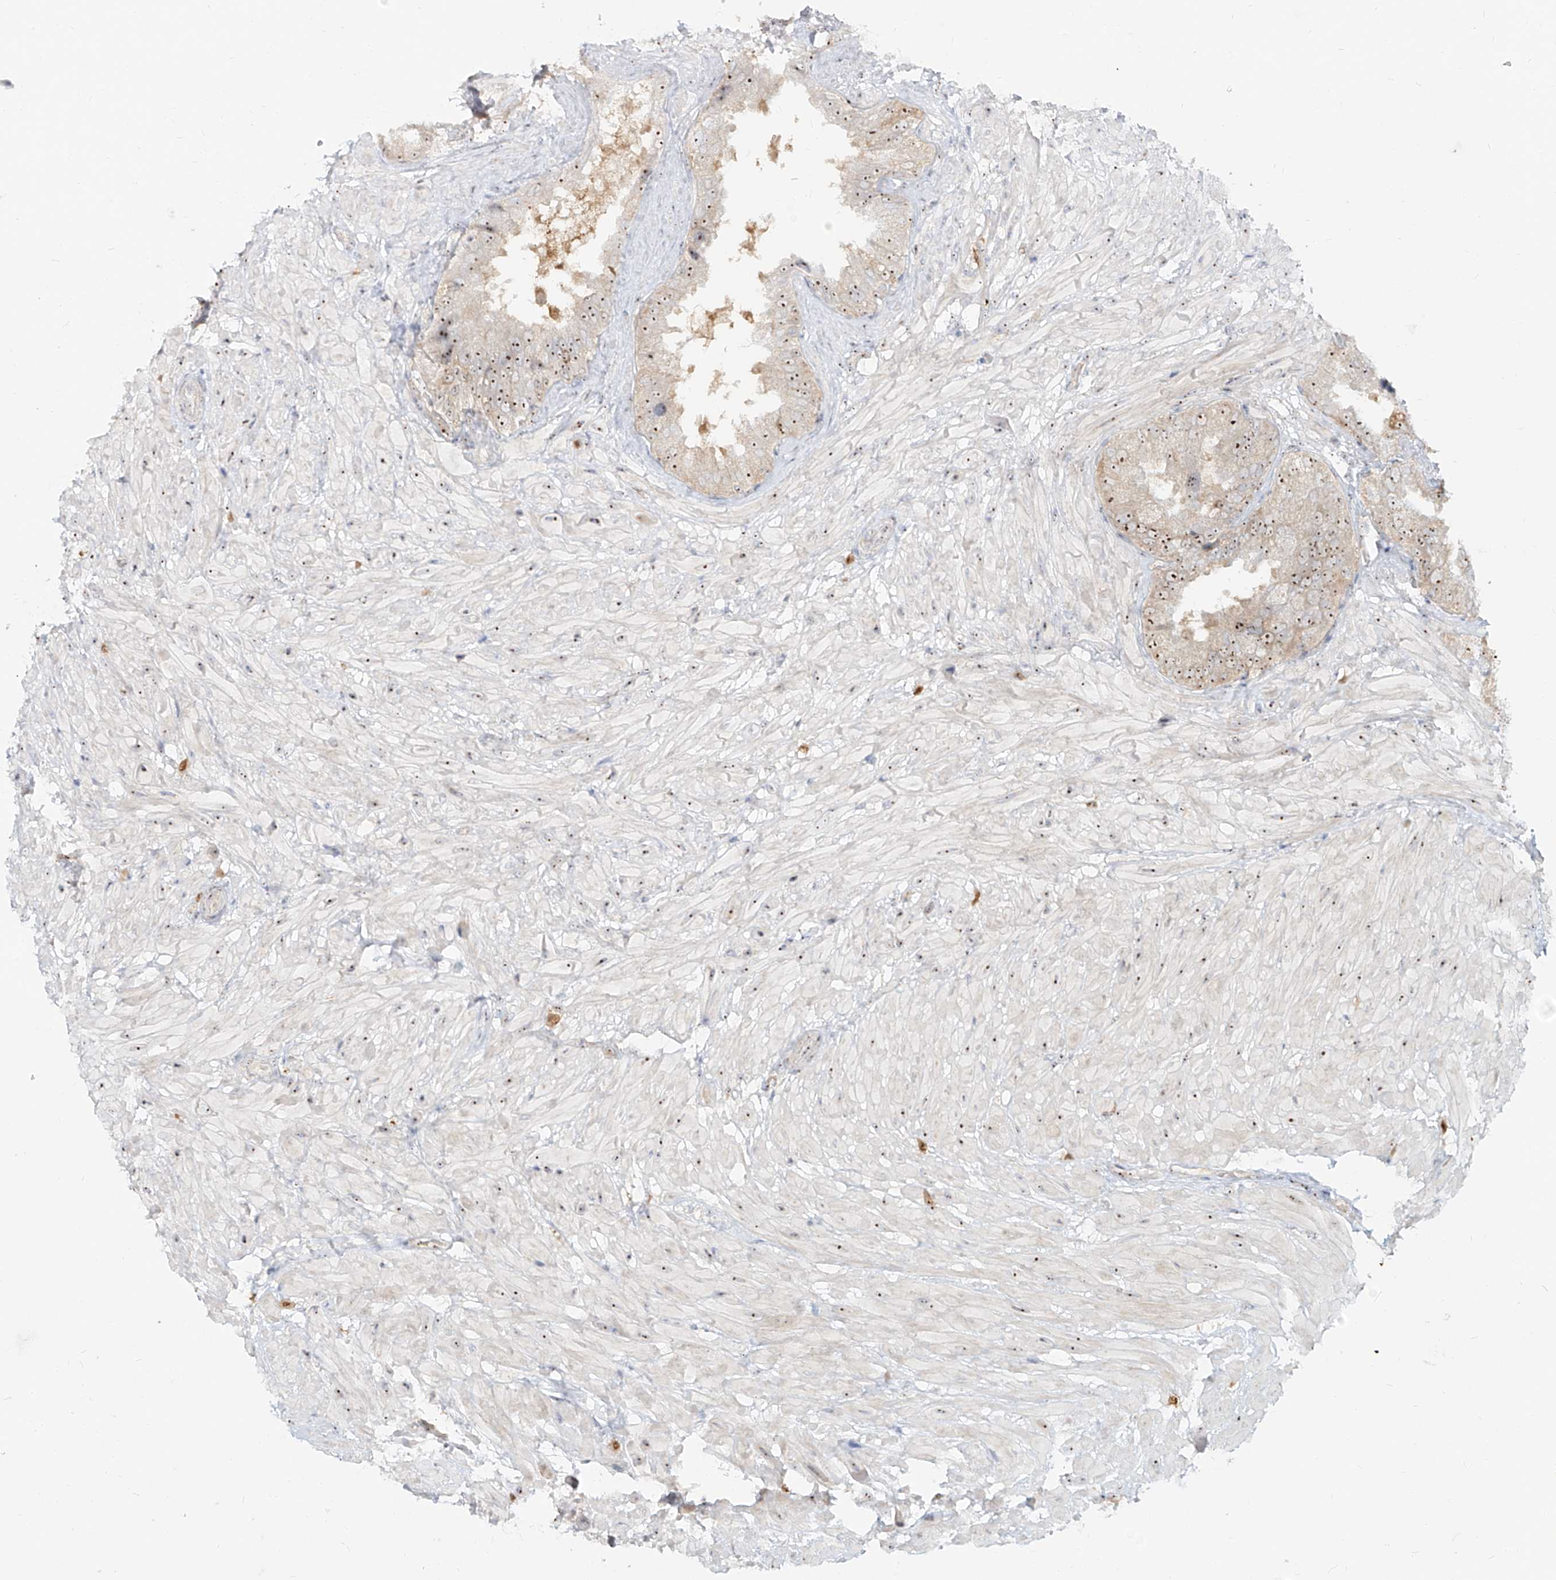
{"staining": {"intensity": "moderate", "quantity": ">75%", "location": "nuclear"}, "tissue": "seminal vesicle", "cell_type": "Glandular cells", "image_type": "normal", "snomed": [{"axis": "morphology", "description": "Normal tissue, NOS"}, {"axis": "topography", "description": "Seminal veicle"}, {"axis": "topography", "description": "Peripheral nerve tissue"}], "caption": "This micrograph exhibits IHC staining of benign human seminal vesicle, with medium moderate nuclear staining in approximately >75% of glandular cells.", "gene": "BYSL", "patient": {"sex": "male", "age": 63}}